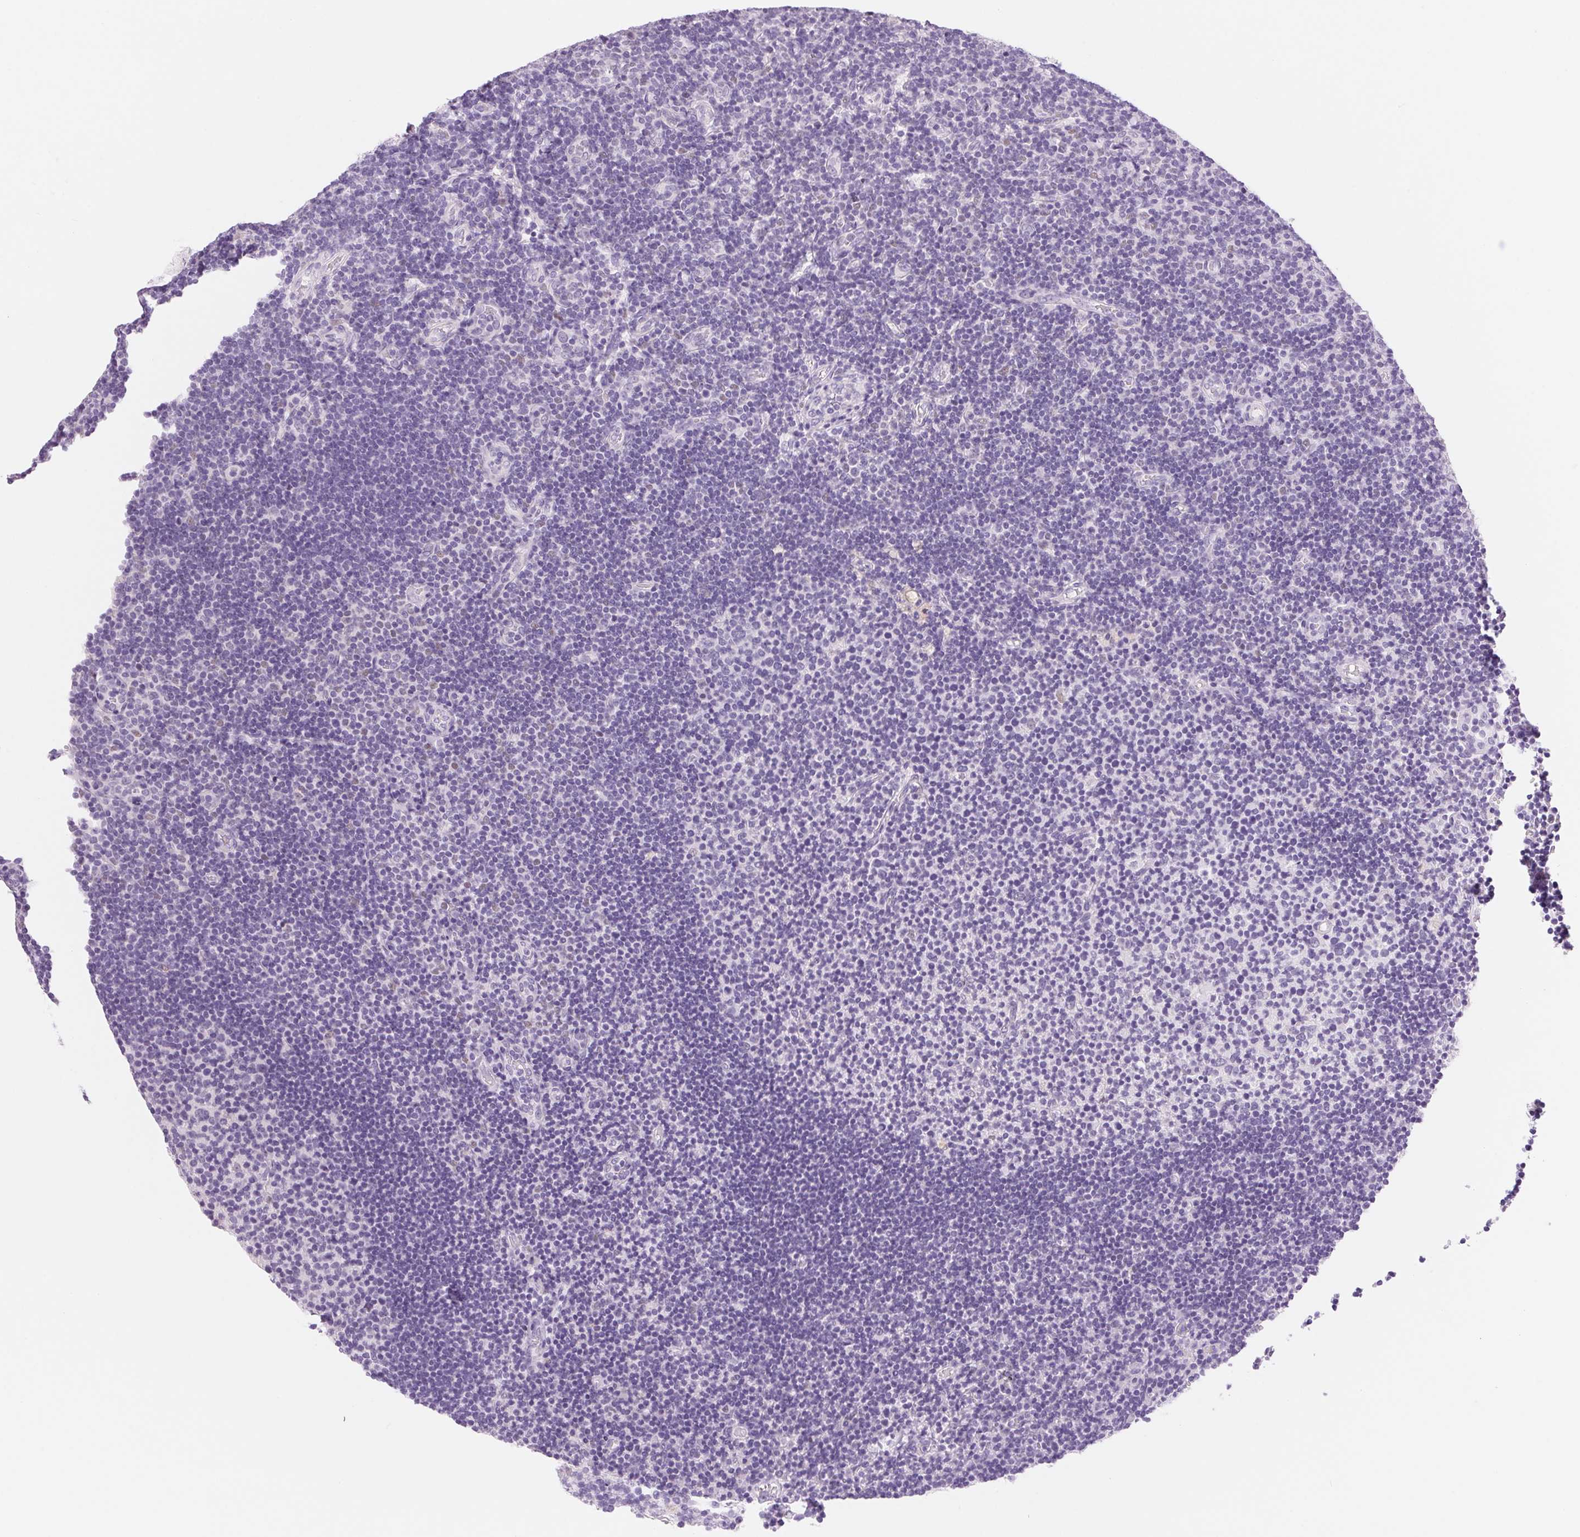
{"staining": {"intensity": "negative", "quantity": "none", "location": "none"}, "tissue": "tonsil", "cell_type": "Germinal center cells", "image_type": "normal", "snomed": [{"axis": "morphology", "description": "Normal tissue, NOS"}, {"axis": "topography", "description": "Tonsil"}], "caption": "Immunohistochemical staining of unremarkable tonsil demonstrates no significant expression in germinal center cells. The staining is performed using DAB (3,3'-diaminobenzidine) brown chromogen with nuclei counter-stained in using hematoxylin.", "gene": "ASGR2", "patient": {"sex": "female", "age": 10}}